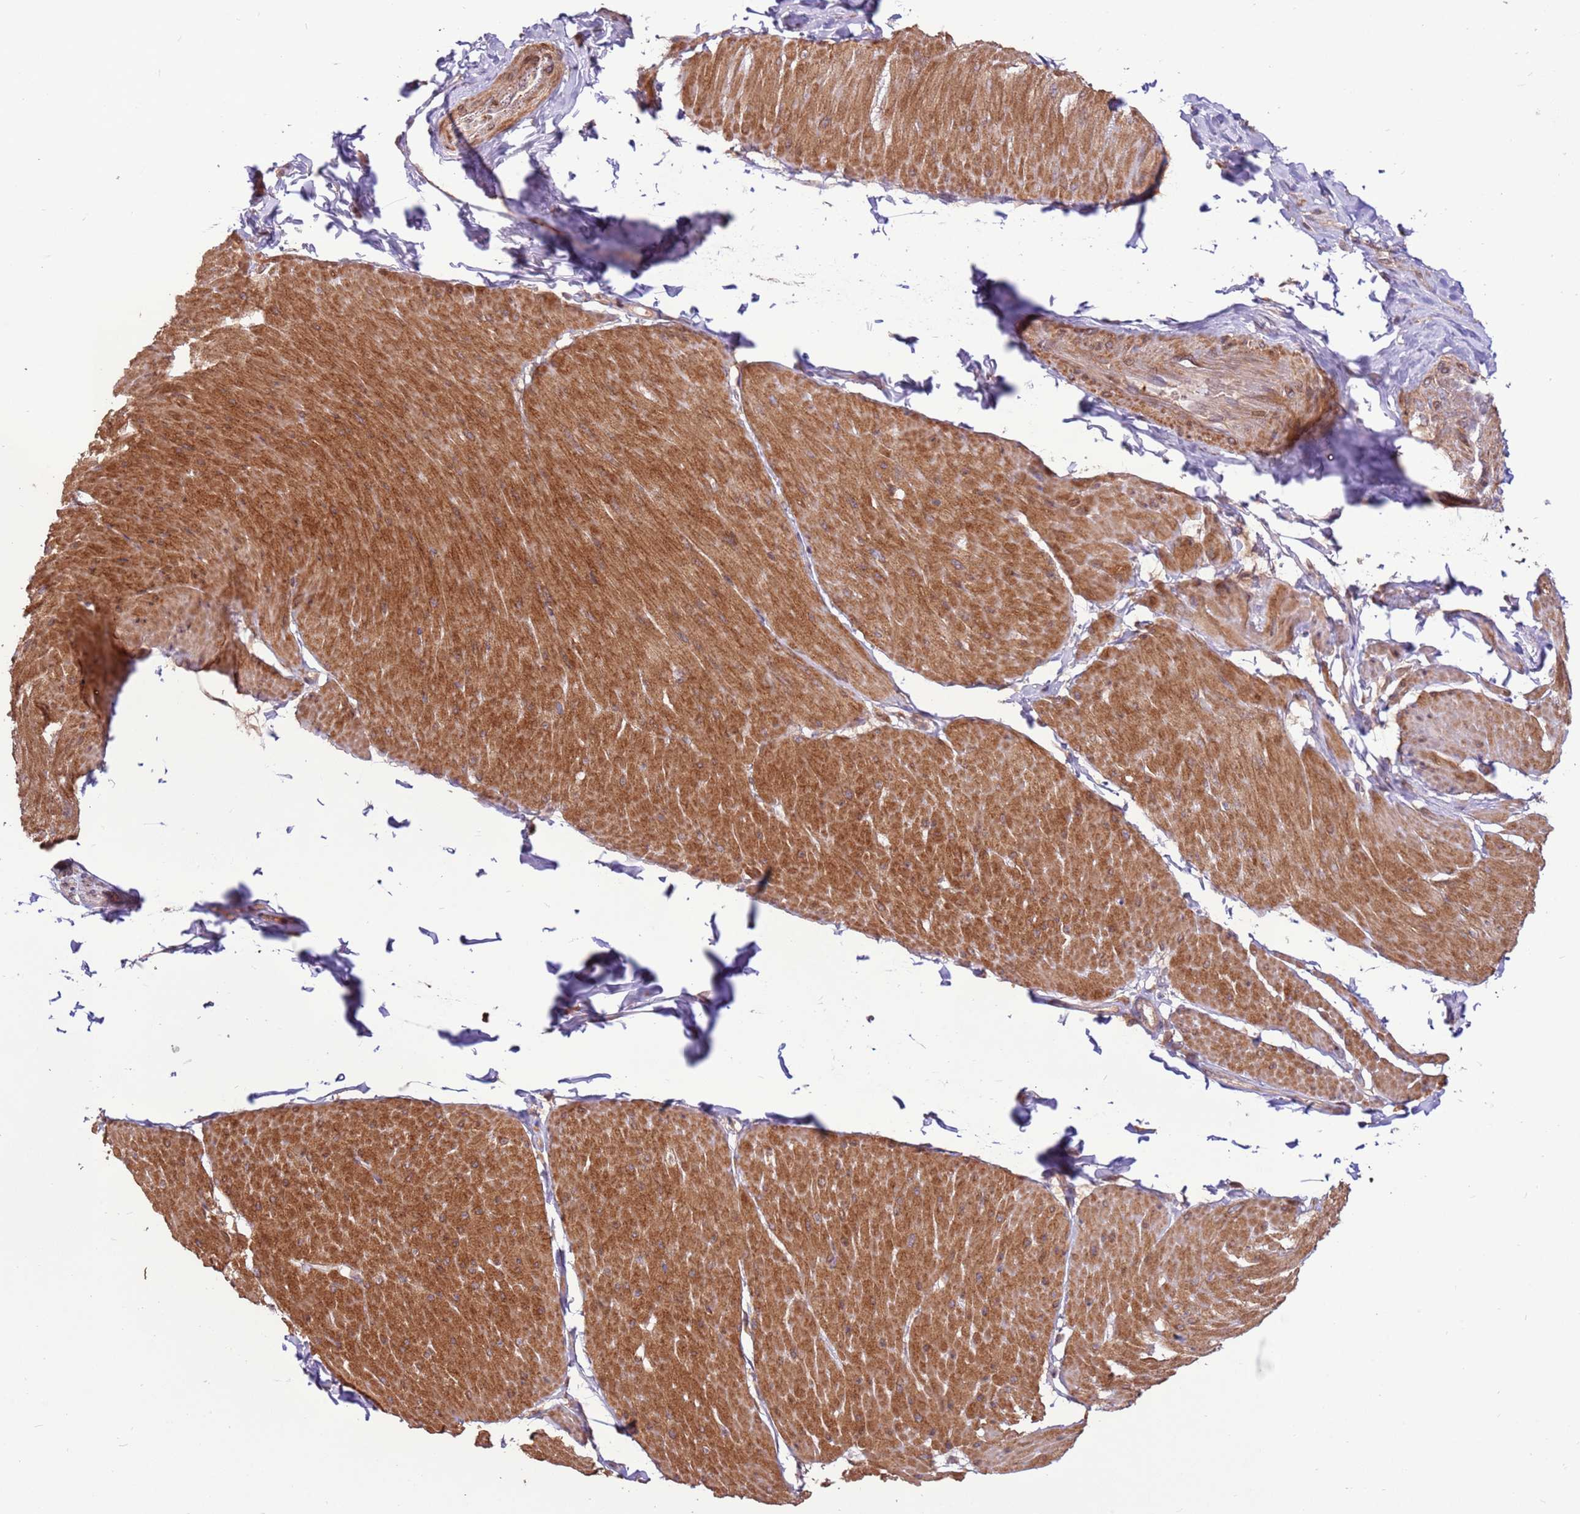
{"staining": {"intensity": "moderate", "quantity": ">75%", "location": "cytoplasmic/membranous"}, "tissue": "smooth muscle", "cell_type": "Smooth muscle cells", "image_type": "normal", "snomed": [{"axis": "morphology", "description": "Urothelial carcinoma, High grade"}, {"axis": "topography", "description": "Urinary bladder"}], "caption": "DAB immunohistochemical staining of normal smooth muscle displays moderate cytoplasmic/membranous protein staining in approximately >75% of smooth muscle cells.", "gene": "CCDC112", "patient": {"sex": "male", "age": 46}}